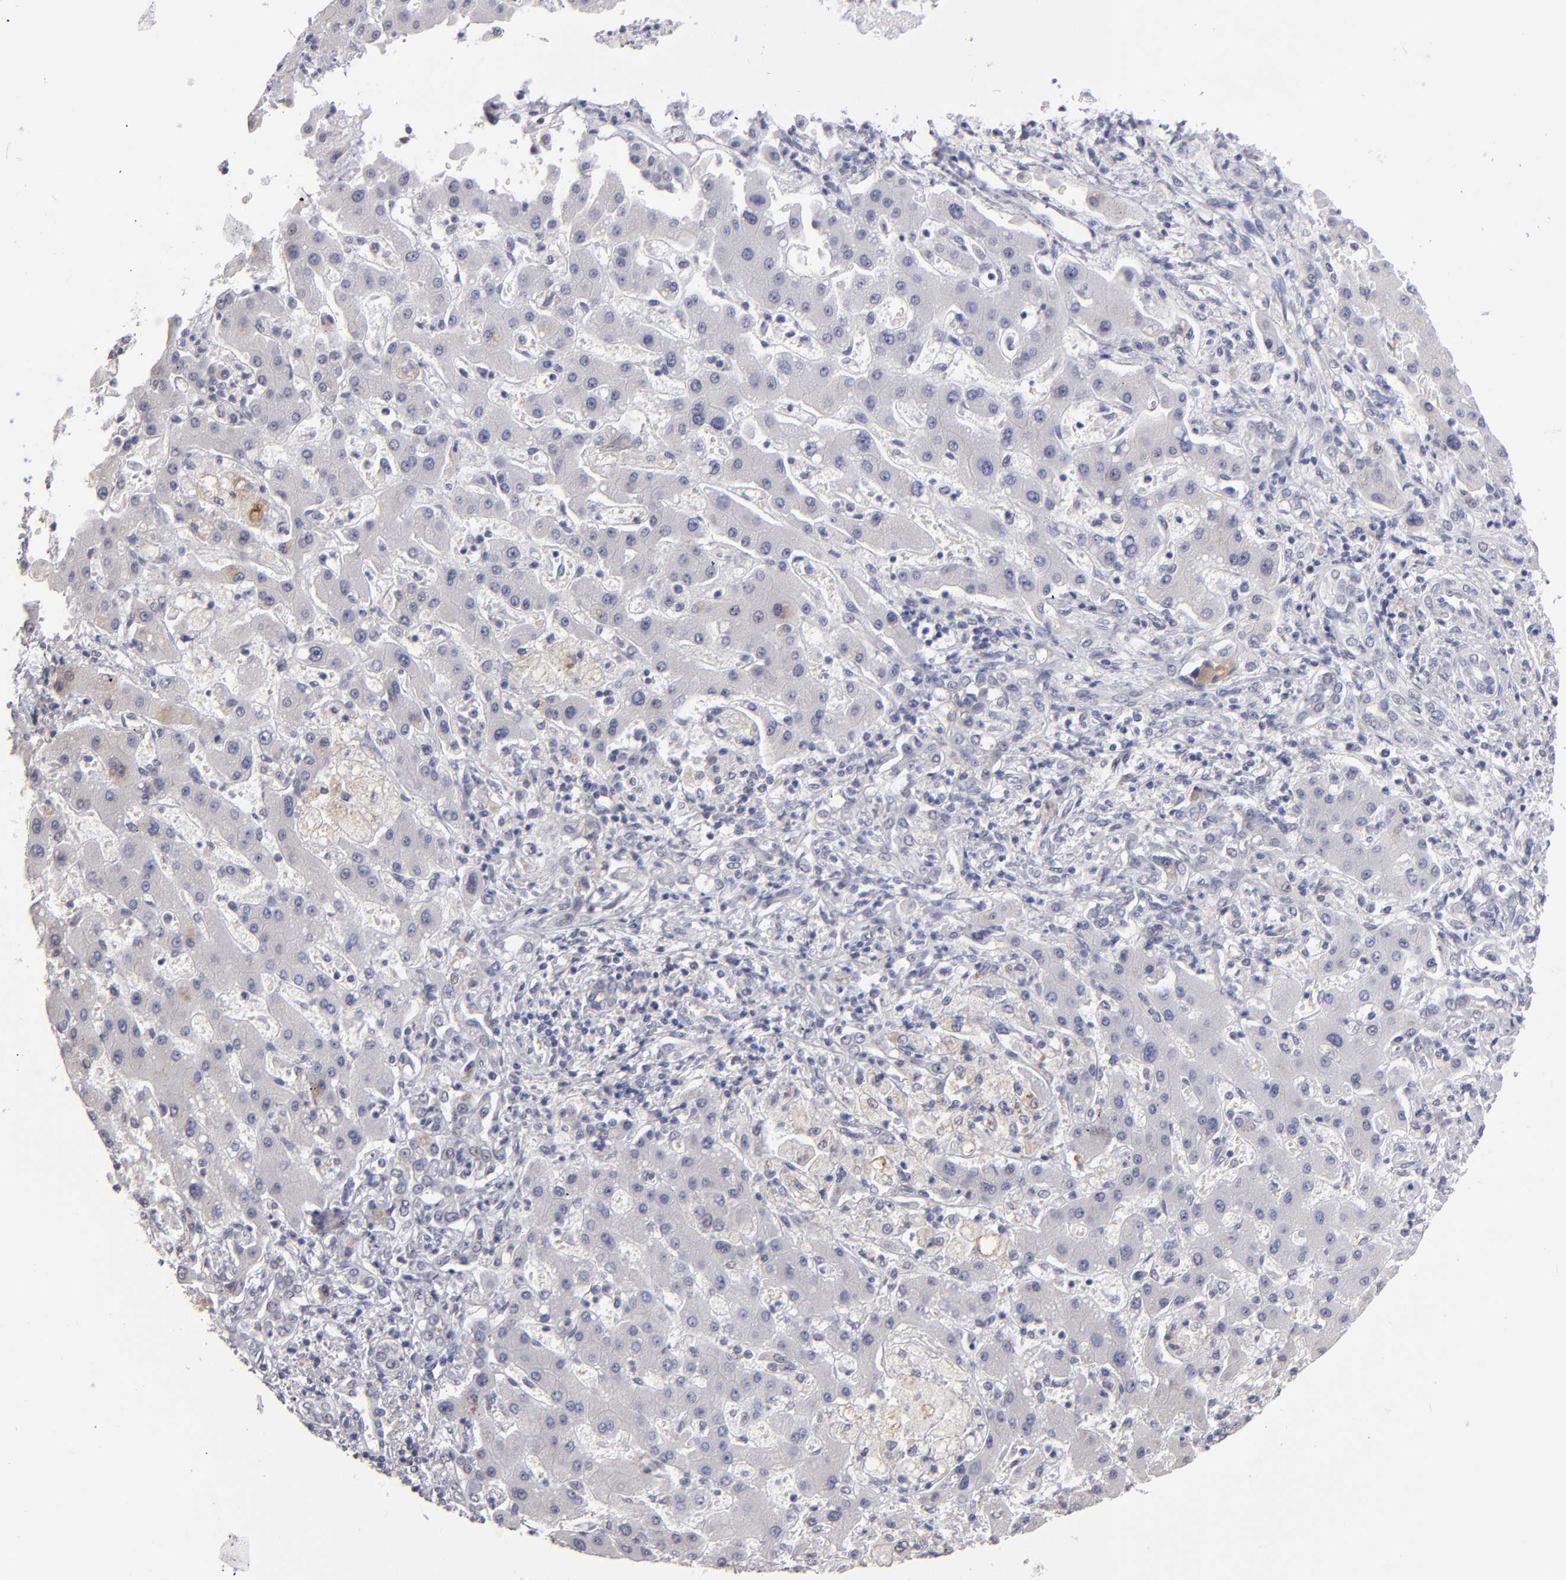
{"staining": {"intensity": "weak", "quantity": "<25%", "location": "cytoplasmic/membranous"}, "tissue": "liver cancer", "cell_type": "Tumor cells", "image_type": "cancer", "snomed": [{"axis": "morphology", "description": "Cholangiocarcinoma"}, {"axis": "topography", "description": "Liver"}], "caption": "High magnification brightfield microscopy of liver cancer (cholangiocarcinoma) stained with DAB (brown) and counterstained with hematoxylin (blue): tumor cells show no significant positivity.", "gene": "TEX11", "patient": {"sex": "male", "age": 50}}